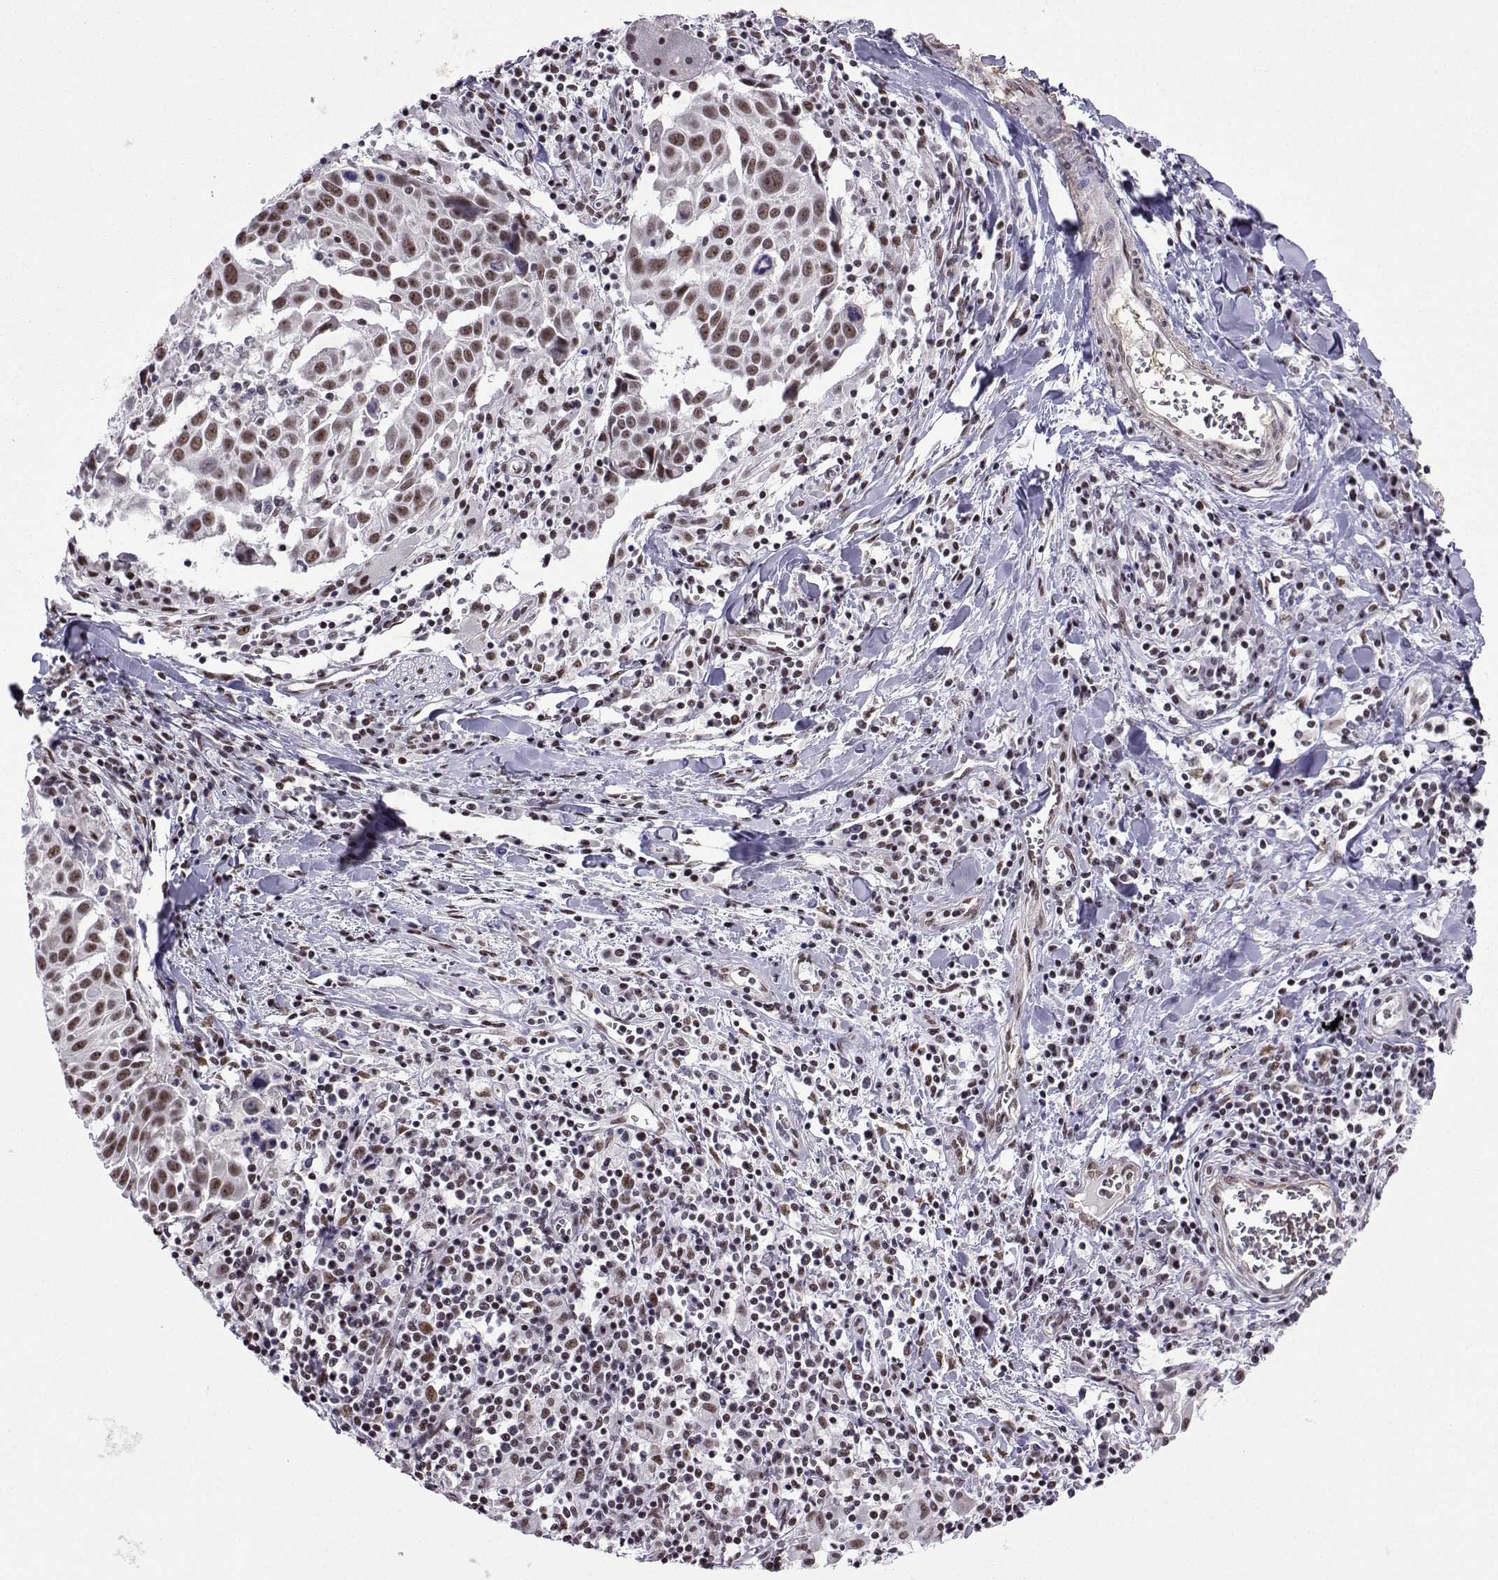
{"staining": {"intensity": "weak", "quantity": ">75%", "location": "nuclear"}, "tissue": "lung cancer", "cell_type": "Tumor cells", "image_type": "cancer", "snomed": [{"axis": "morphology", "description": "Squamous cell carcinoma, NOS"}, {"axis": "topography", "description": "Lung"}], "caption": "Immunohistochemical staining of lung cancer shows low levels of weak nuclear protein positivity in about >75% of tumor cells. (IHC, brightfield microscopy, high magnification).", "gene": "CCNK", "patient": {"sex": "male", "age": 57}}